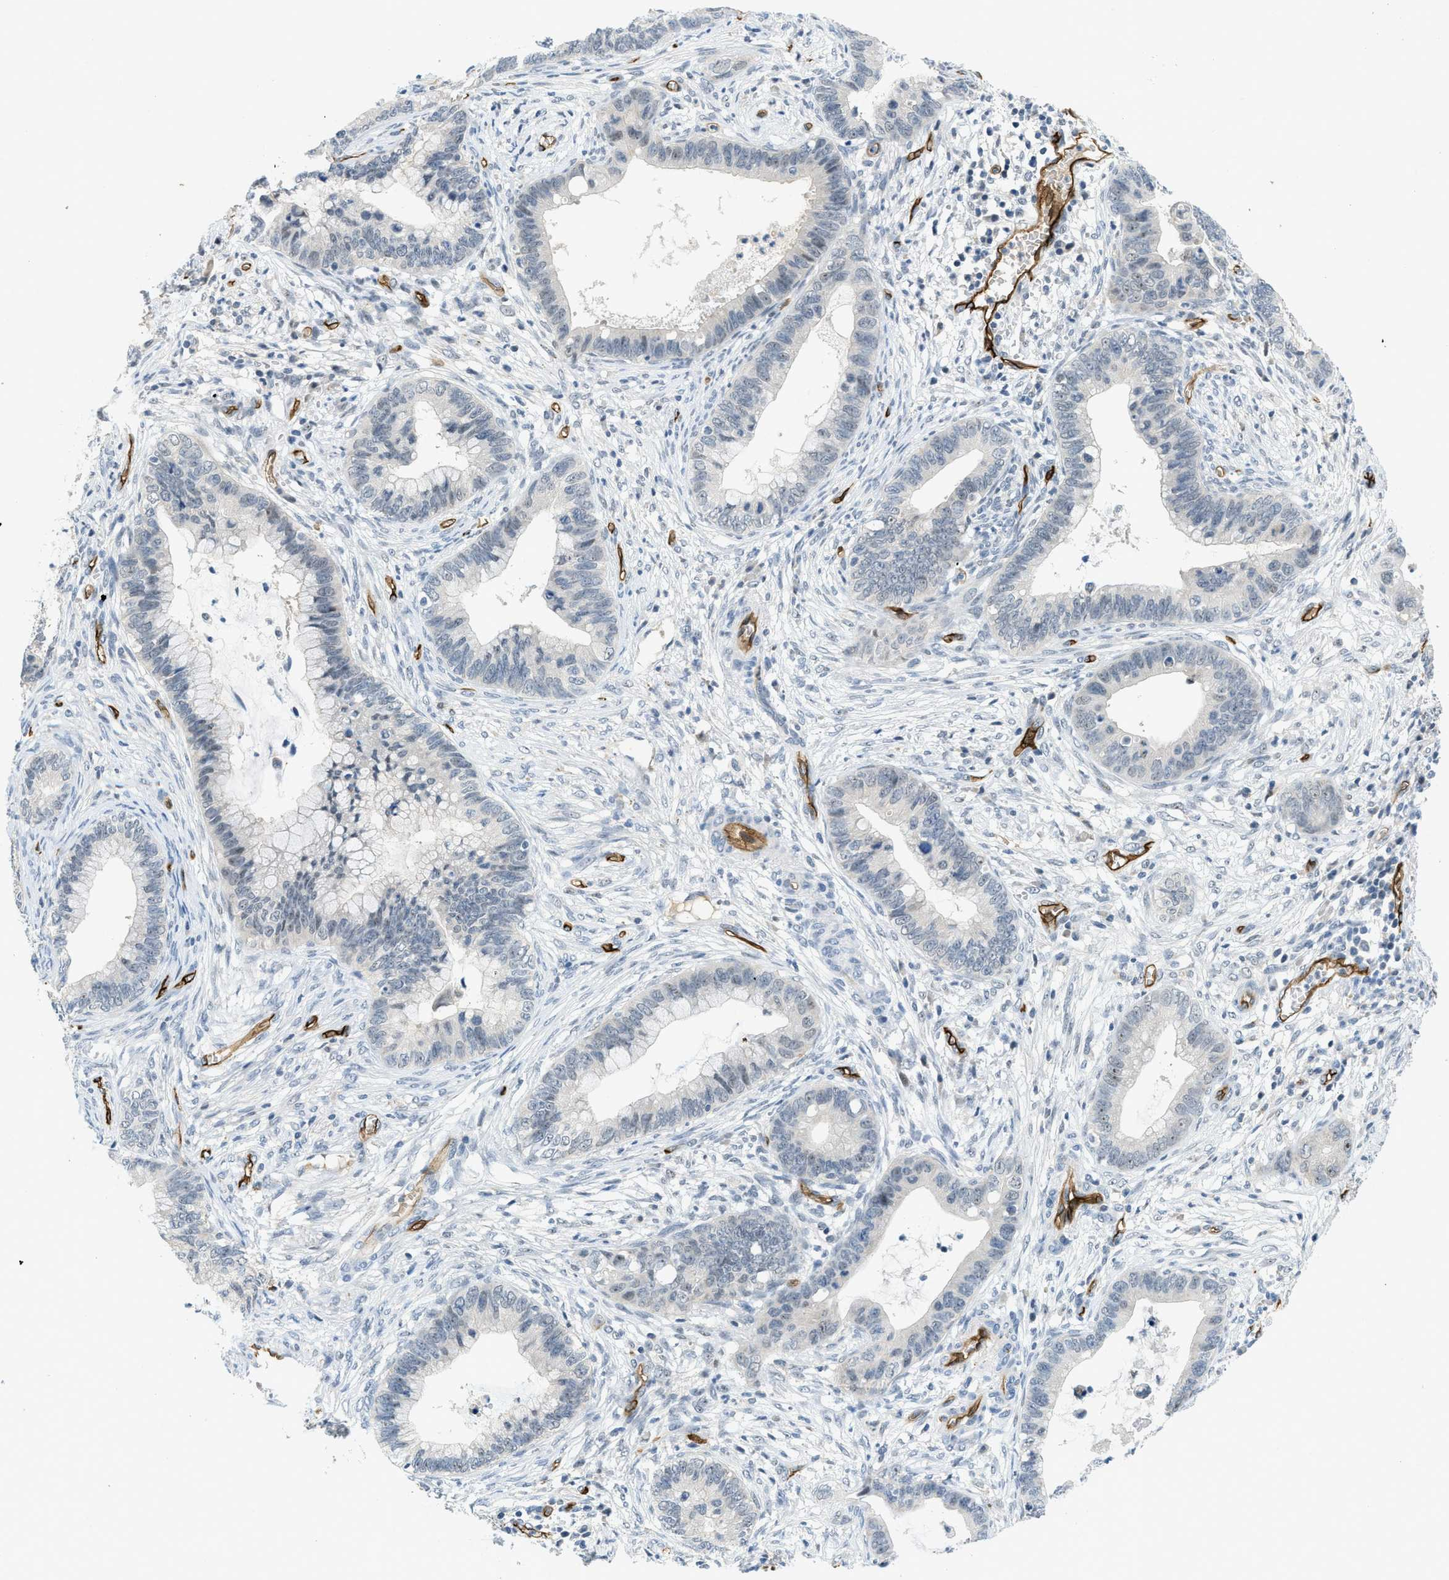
{"staining": {"intensity": "negative", "quantity": "none", "location": "none"}, "tissue": "cervical cancer", "cell_type": "Tumor cells", "image_type": "cancer", "snomed": [{"axis": "morphology", "description": "Adenocarcinoma, NOS"}, {"axis": "topography", "description": "Cervix"}], "caption": "High power microscopy photomicrograph of an immunohistochemistry histopathology image of adenocarcinoma (cervical), revealing no significant positivity in tumor cells. (DAB (3,3'-diaminobenzidine) immunohistochemistry (IHC) with hematoxylin counter stain).", "gene": "SLCO2A1", "patient": {"sex": "female", "age": 44}}